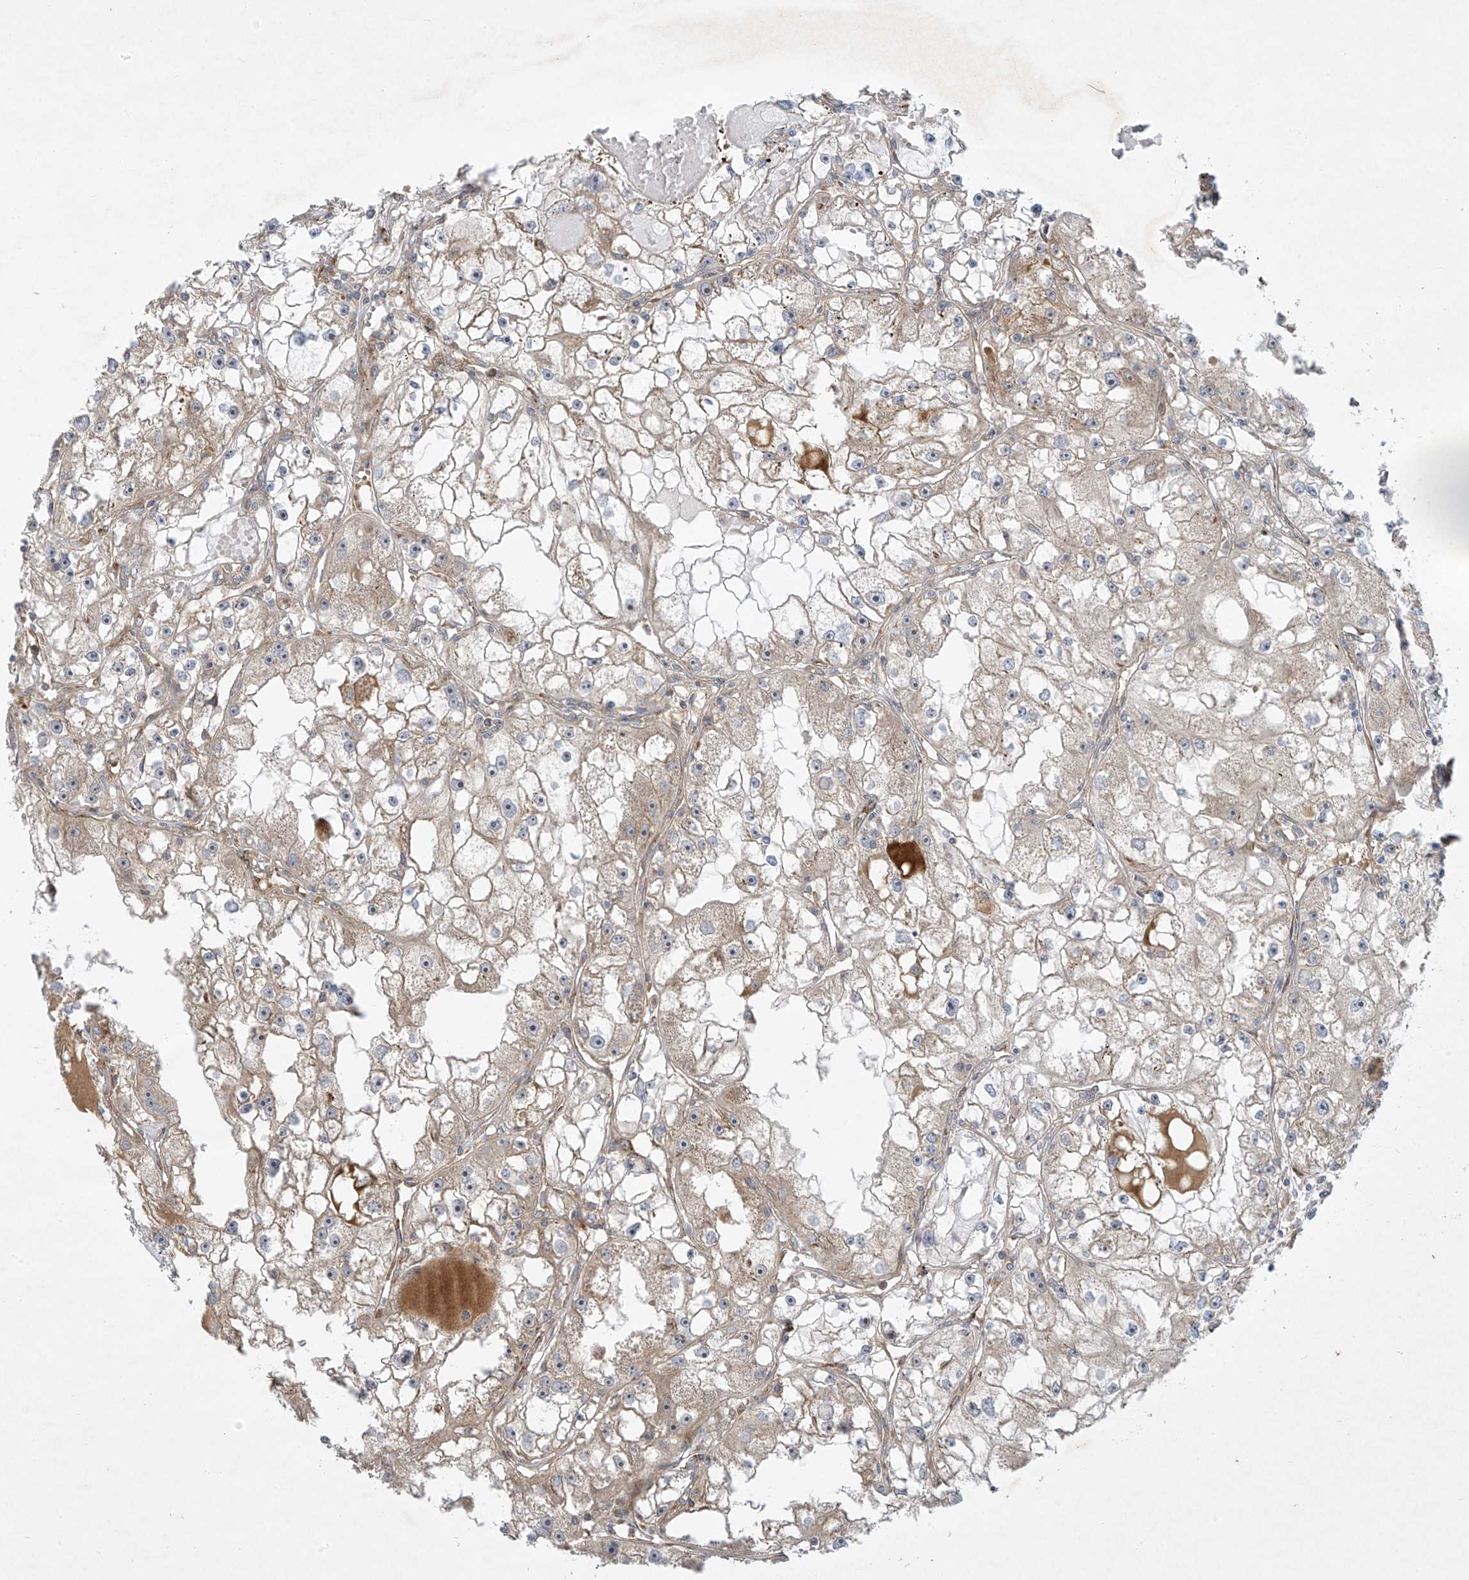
{"staining": {"intensity": "weak", "quantity": ">75%", "location": "cytoplasmic/membranous"}, "tissue": "renal cancer", "cell_type": "Tumor cells", "image_type": "cancer", "snomed": [{"axis": "morphology", "description": "Adenocarcinoma, NOS"}, {"axis": "topography", "description": "Kidney"}], "caption": "A brown stain highlights weak cytoplasmic/membranous positivity of a protein in human renal adenocarcinoma tumor cells. (brown staining indicates protein expression, while blue staining denotes nuclei).", "gene": "DDIT4", "patient": {"sex": "male", "age": 56}}